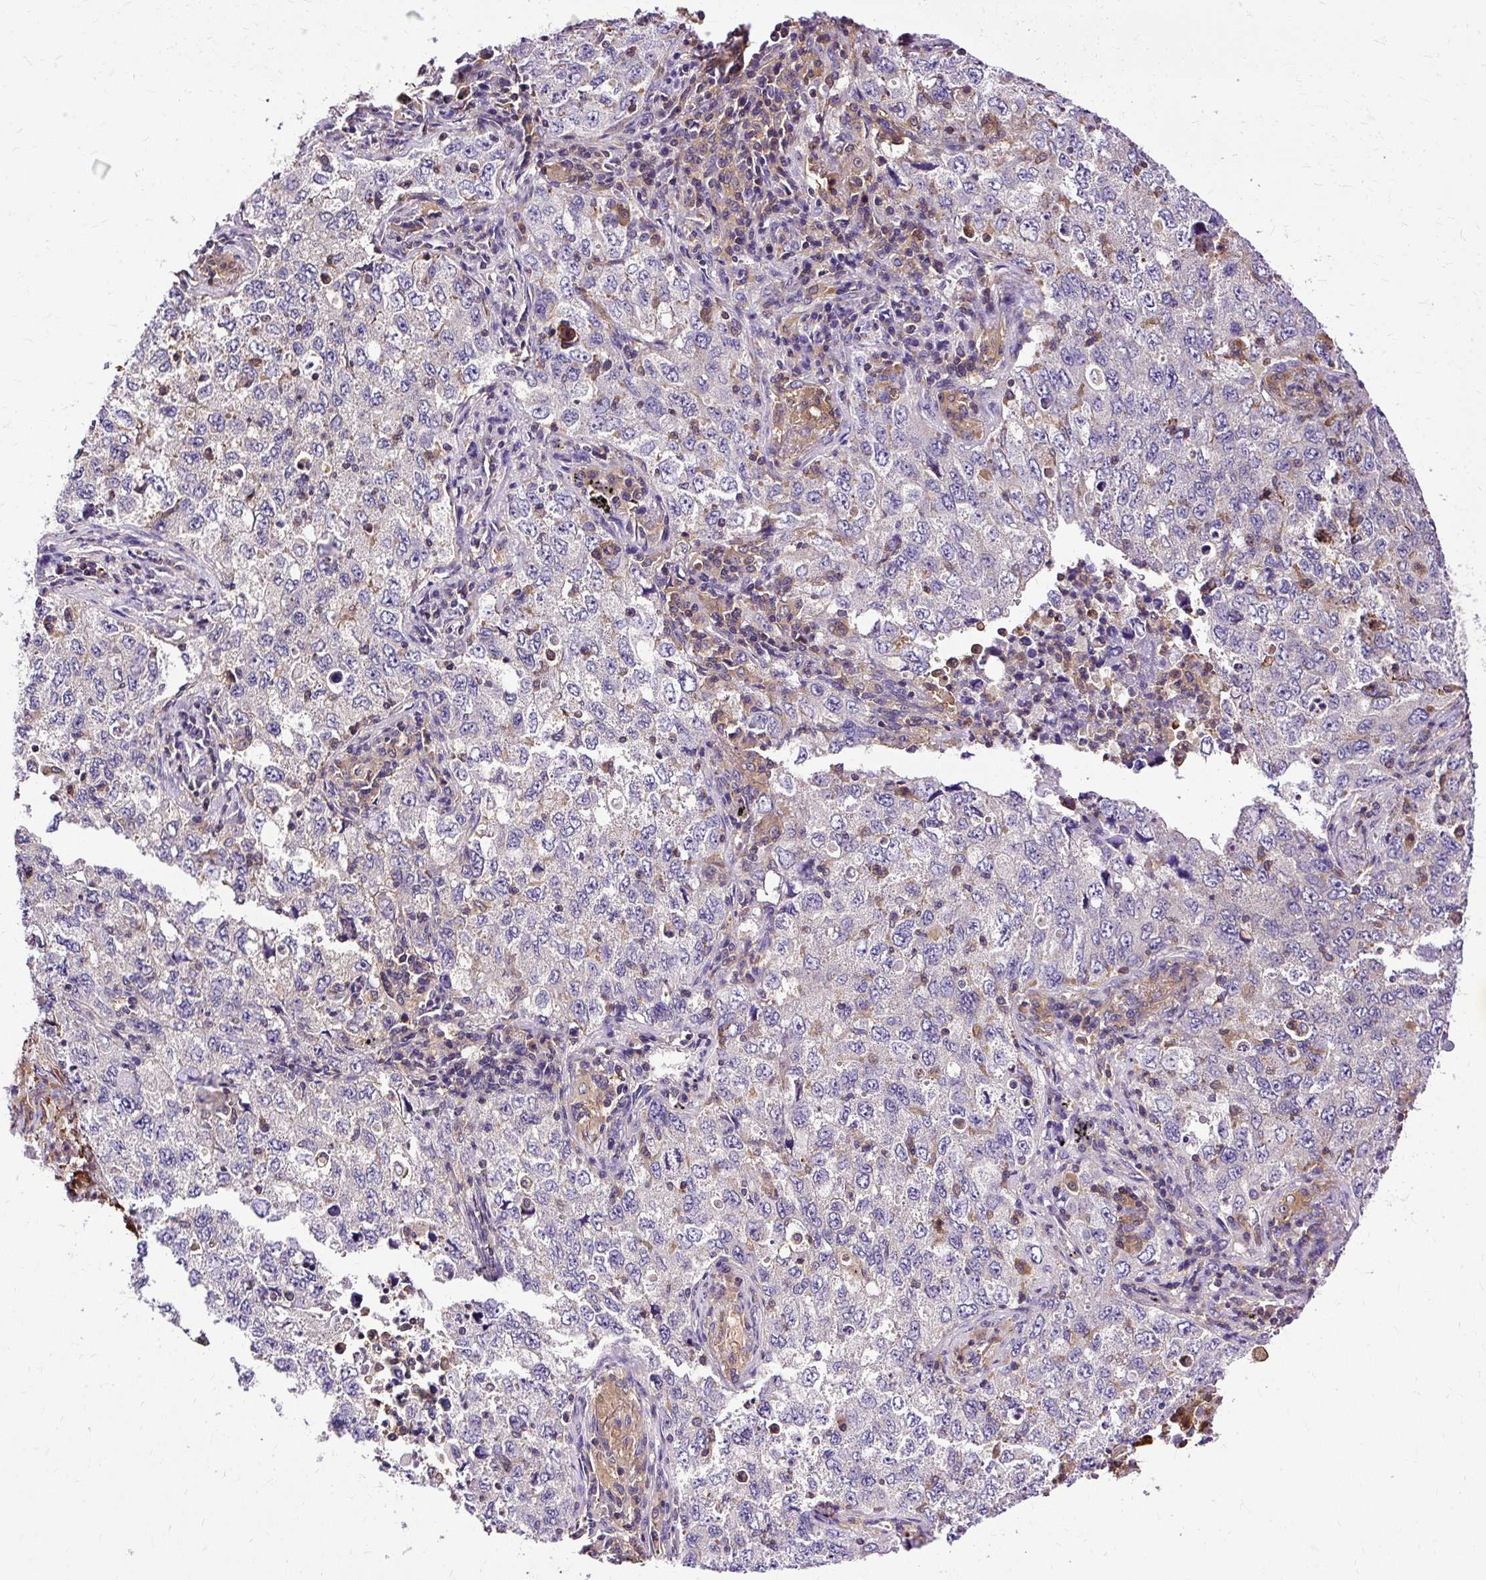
{"staining": {"intensity": "negative", "quantity": "none", "location": "none"}, "tissue": "lung cancer", "cell_type": "Tumor cells", "image_type": "cancer", "snomed": [{"axis": "morphology", "description": "Adenocarcinoma, NOS"}, {"axis": "topography", "description": "Lung"}], "caption": "IHC of human adenocarcinoma (lung) exhibits no expression in tumor cells.", "gene": "TWF2", "patient": {"sex": "female", "age": 57}}